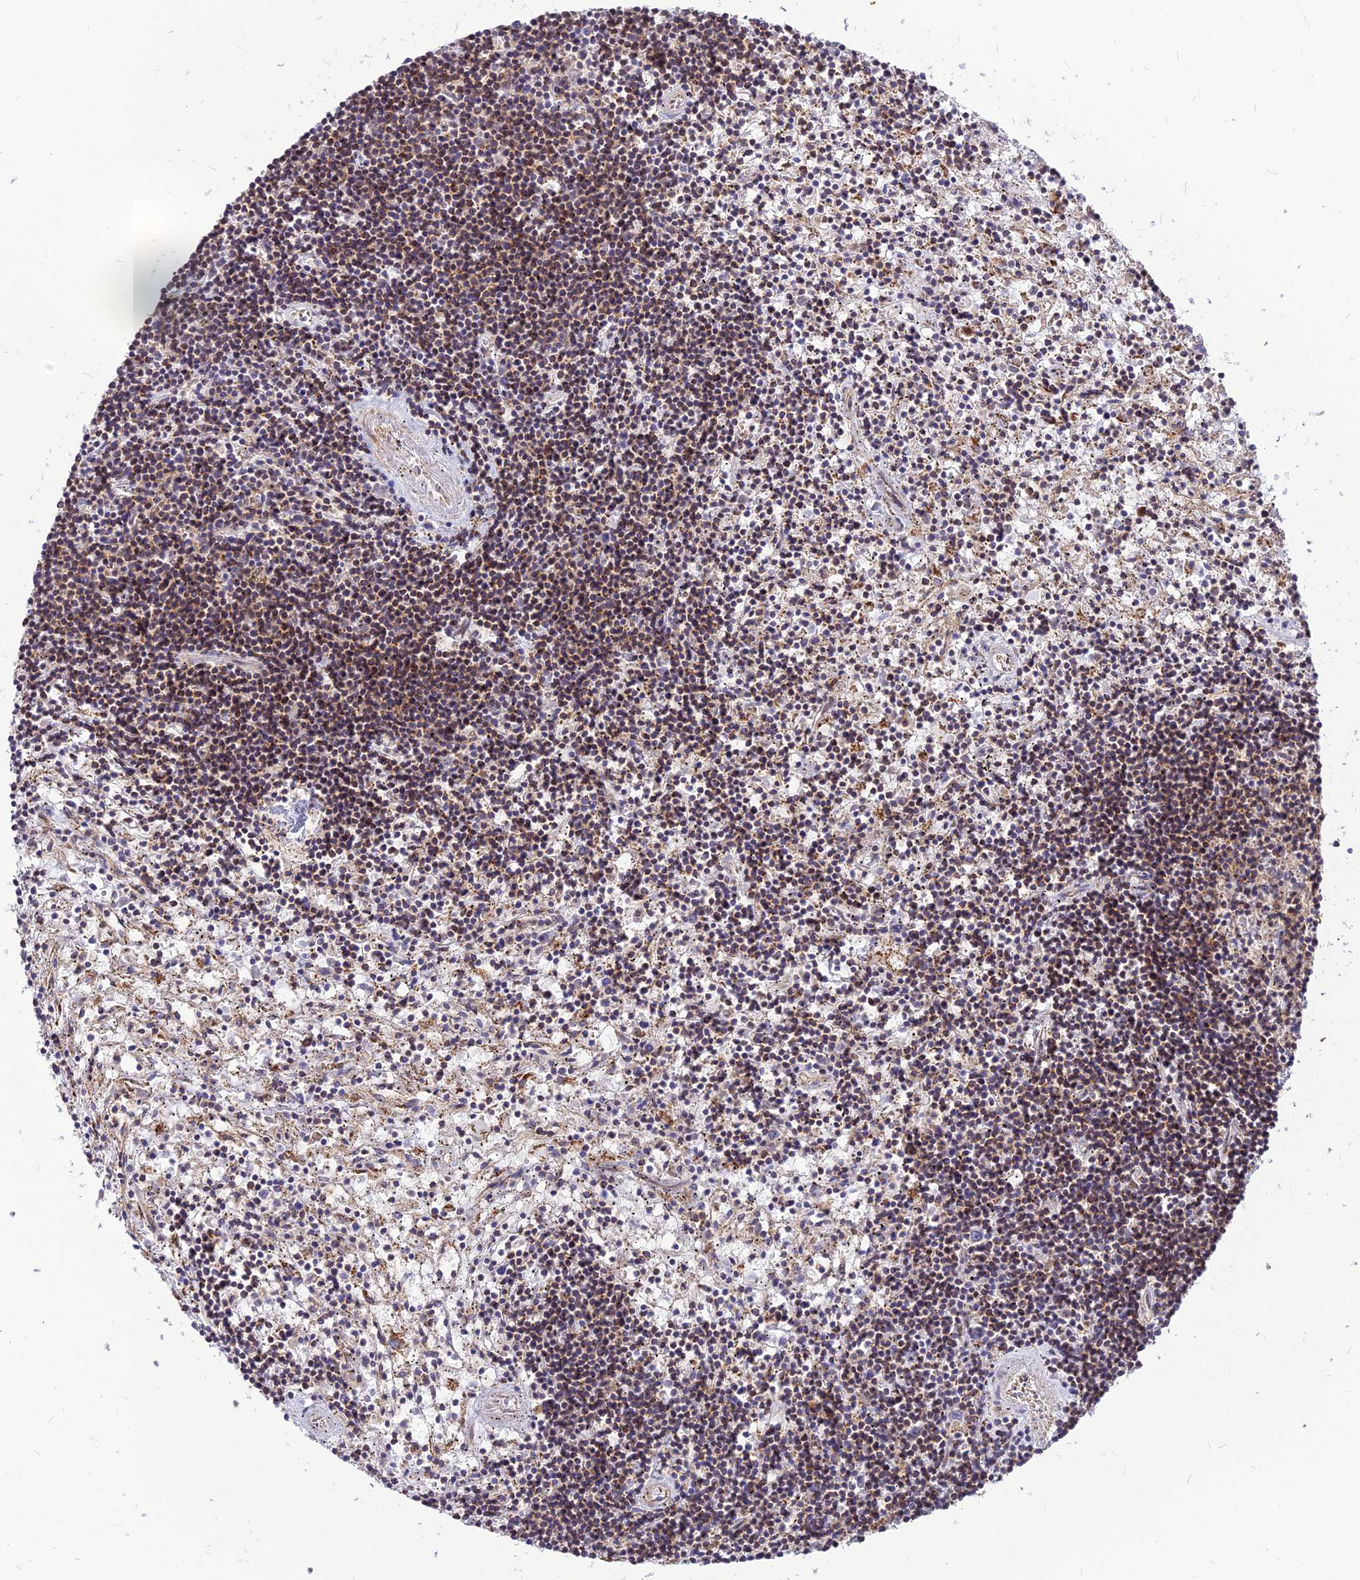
{"staining": {"intensity": "moderate", "quantity": "25%-75%", "location": "cytoplasmic/membranous"}, "tissue": "lymphoma", "cell_type": "Tumor cells", "image_type": "cancer", "snomed": [{"axis": "morphology", "description": "Malignant lymphoma, non-Hodgkin's type, Low grade"}, {"axis": "topography", "description": "Spleen"}], "caption": "Immunohistochemistry (IHC) (DAB) staining of lymphoma demonstrates moderate cytoplasmic/membranous protein expression in about 25%-75% of tumor cells.", "gene": "ECI1", "patient": {"sex": "male", "age": 76}}